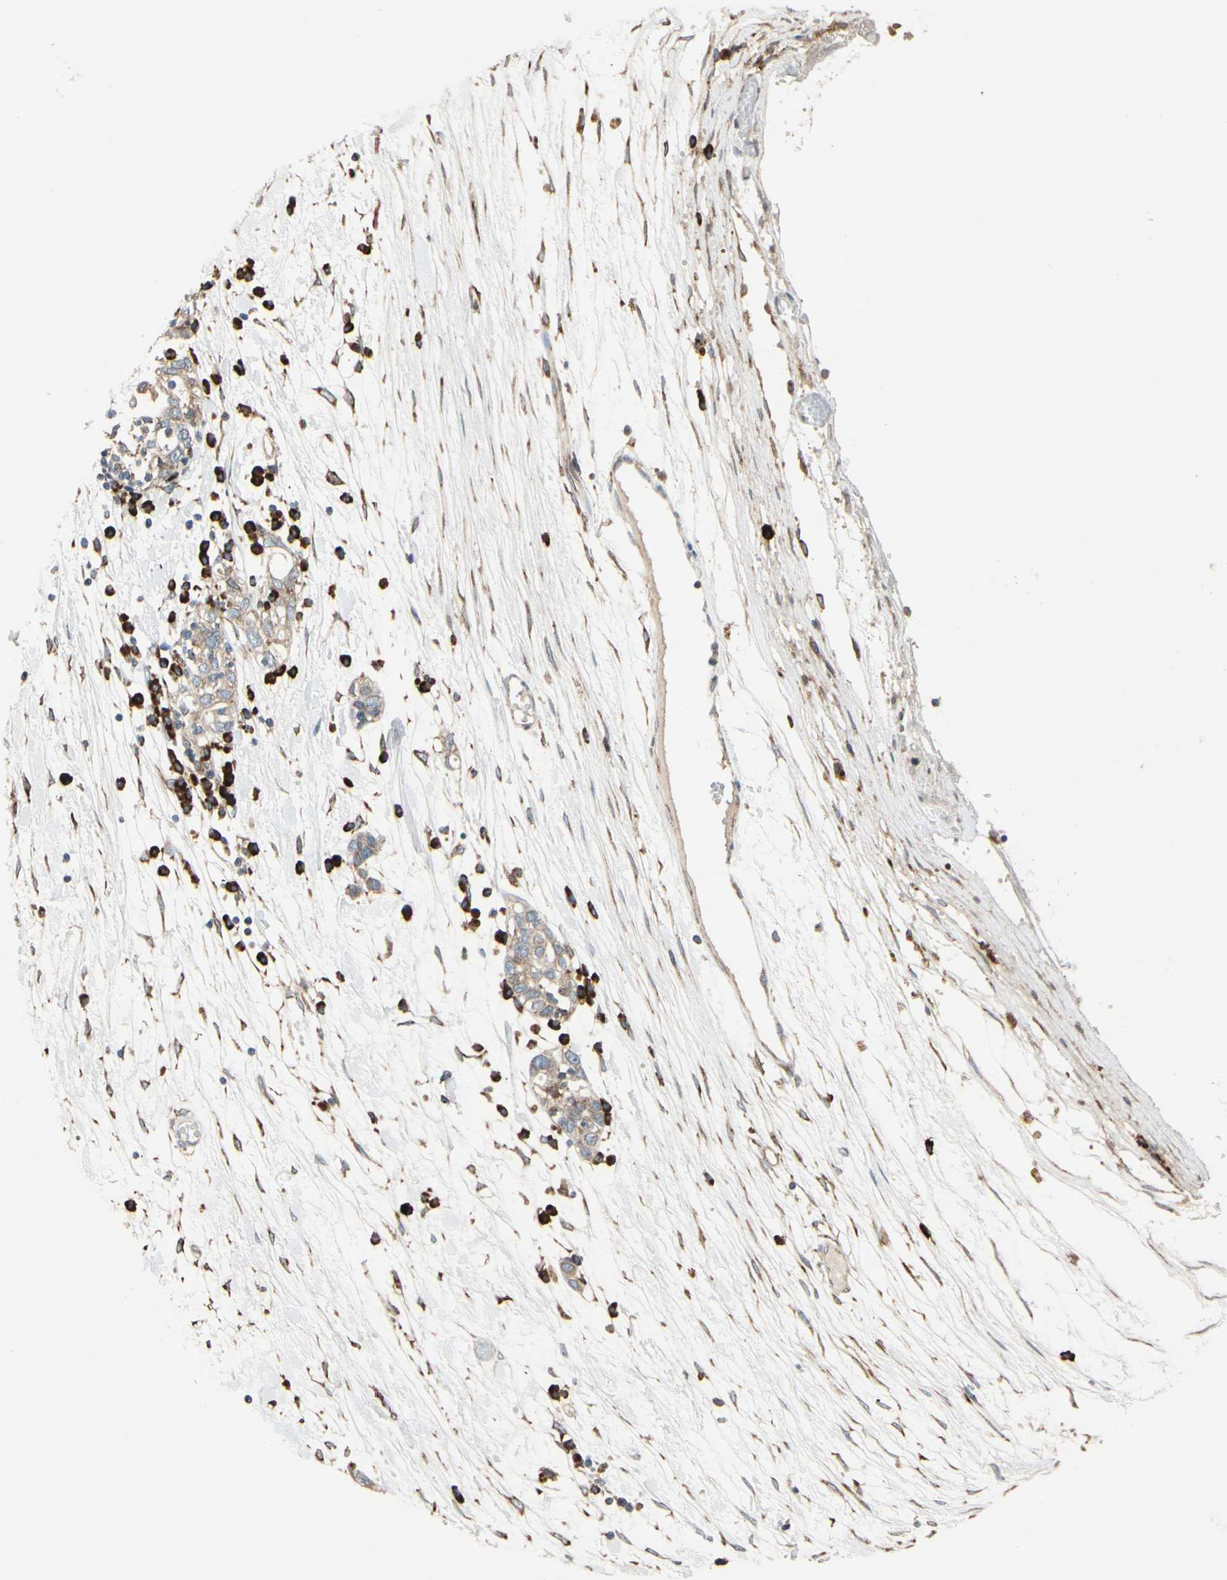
{"staining": {"intensity": "weak", "quantity": ">75%", "location": "cytoplasmic/membranous"}, "tissue": "ovarian cancer", "cell_type": "Tumor cells", "image_type": "cancer", "snomed": [{"axis": "morphology", "description": "Cystadenocarcinoma, serous, NOS"}, {"axis": "topography", "description": "Ovary"}], "caption": "High-magnification brightfield microscopy of ovarian serous cystadenocarcinoma stained with DAB (brown) and counterstained with hematoxylin (blue). tumor cells exhibit weak cytoplasmic/membranous expression is appreciated in approximately>75% of cells. Nuclei are stained in blue.", "gene": "RPN2", "patient": {"sex": "female", "age": 71}}